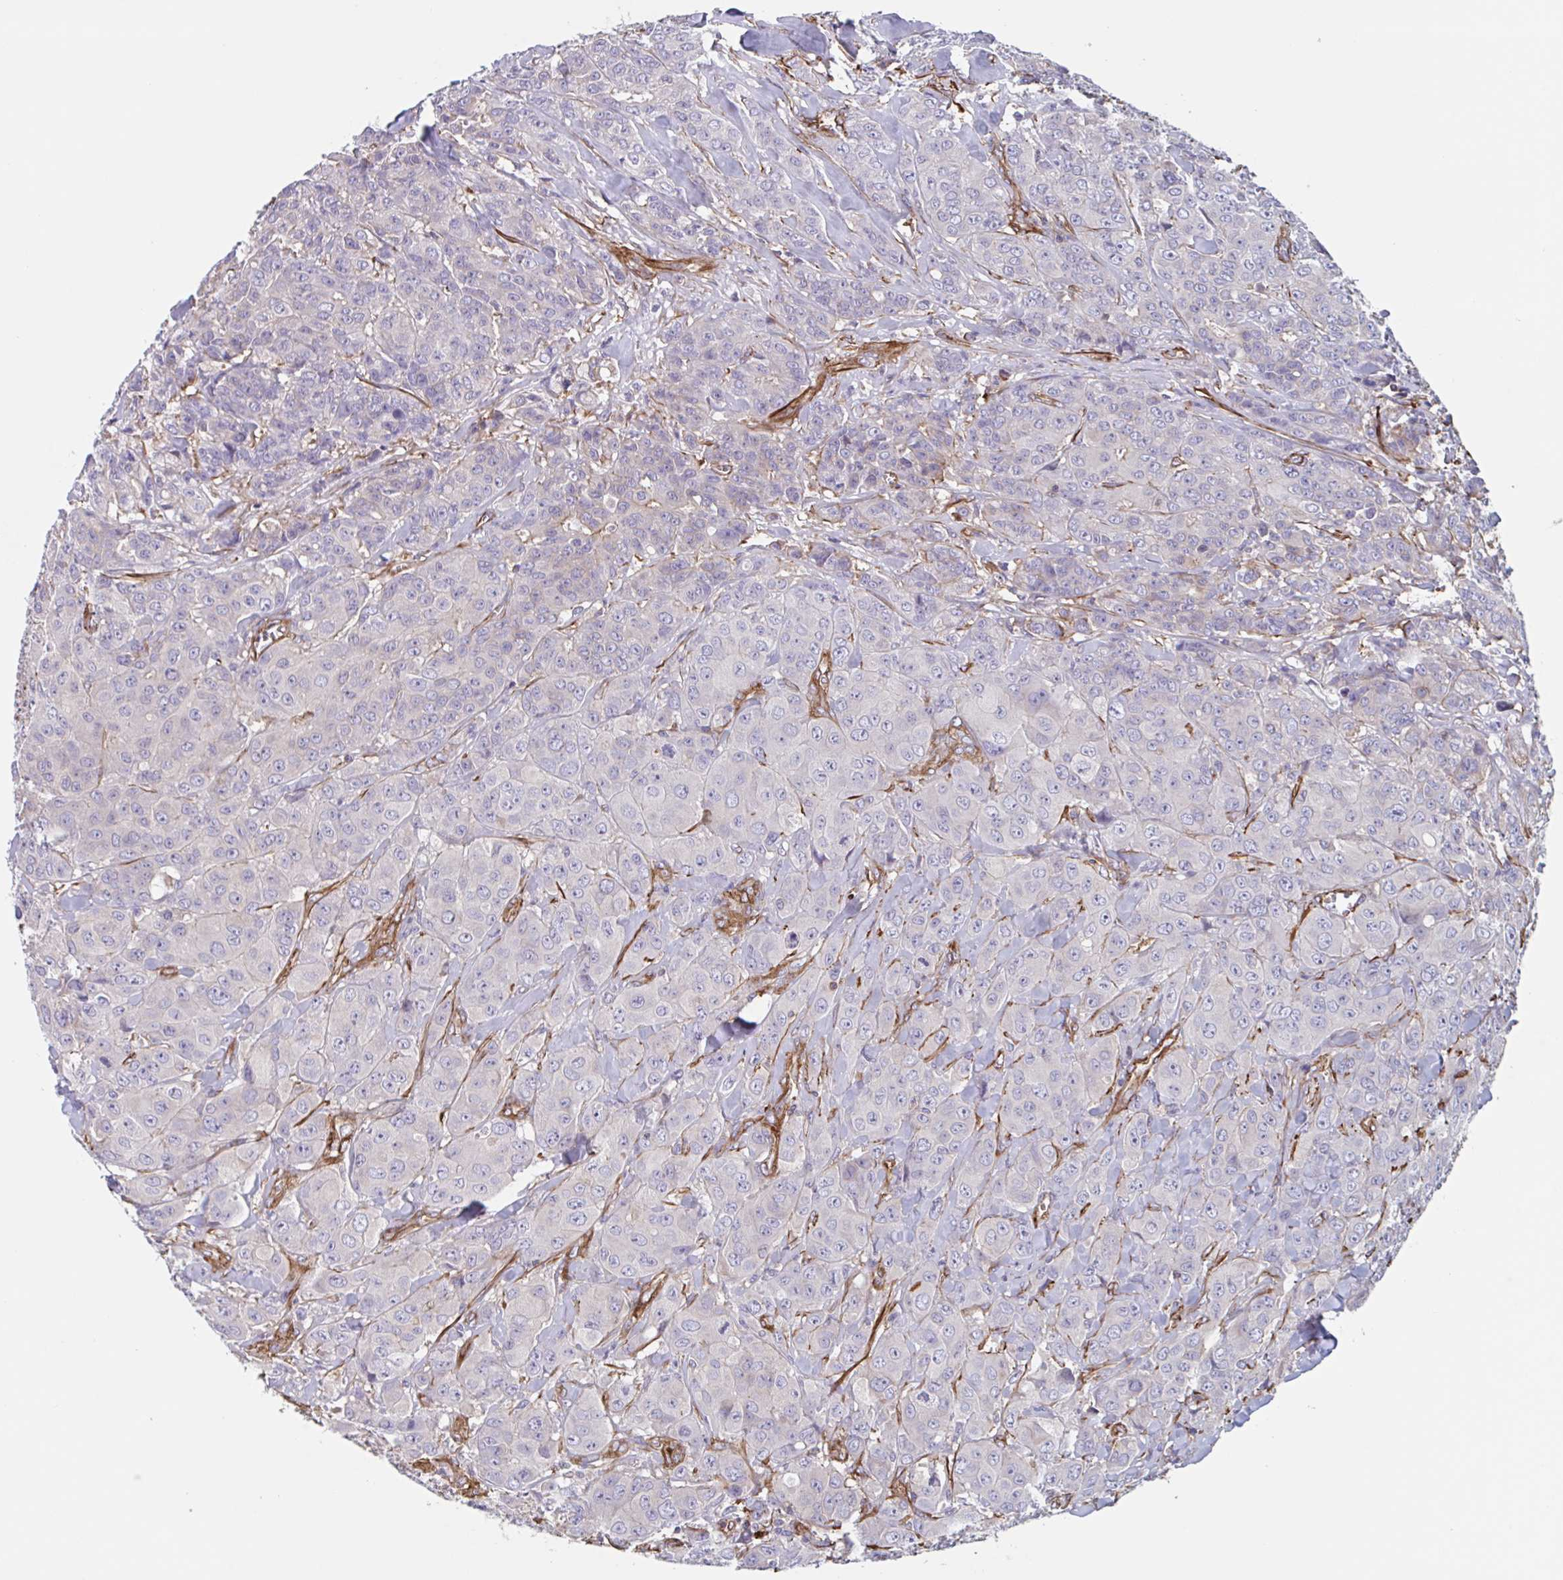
{"staining": {"intensity": "negative", "quantity": "none", "location": "none"}, "tissue": "breast cancer", "cell_type": "Tumor cells", "image_type": "cancer", "snomed": [{"axis": "morphology", "description": "Normal tissue, NOS"}, {"axis": "morphology", "description": "Duct carcinoma"}, {"axis": "topography", "description": "Breast"}], "caption": "The IHC photomicrograph has no significant staining in tumor cells of breast cancer (intraductal carcinoma) tissue.", "gene": "SHISA7", "patient": {"sex": "female", "age": 43}}